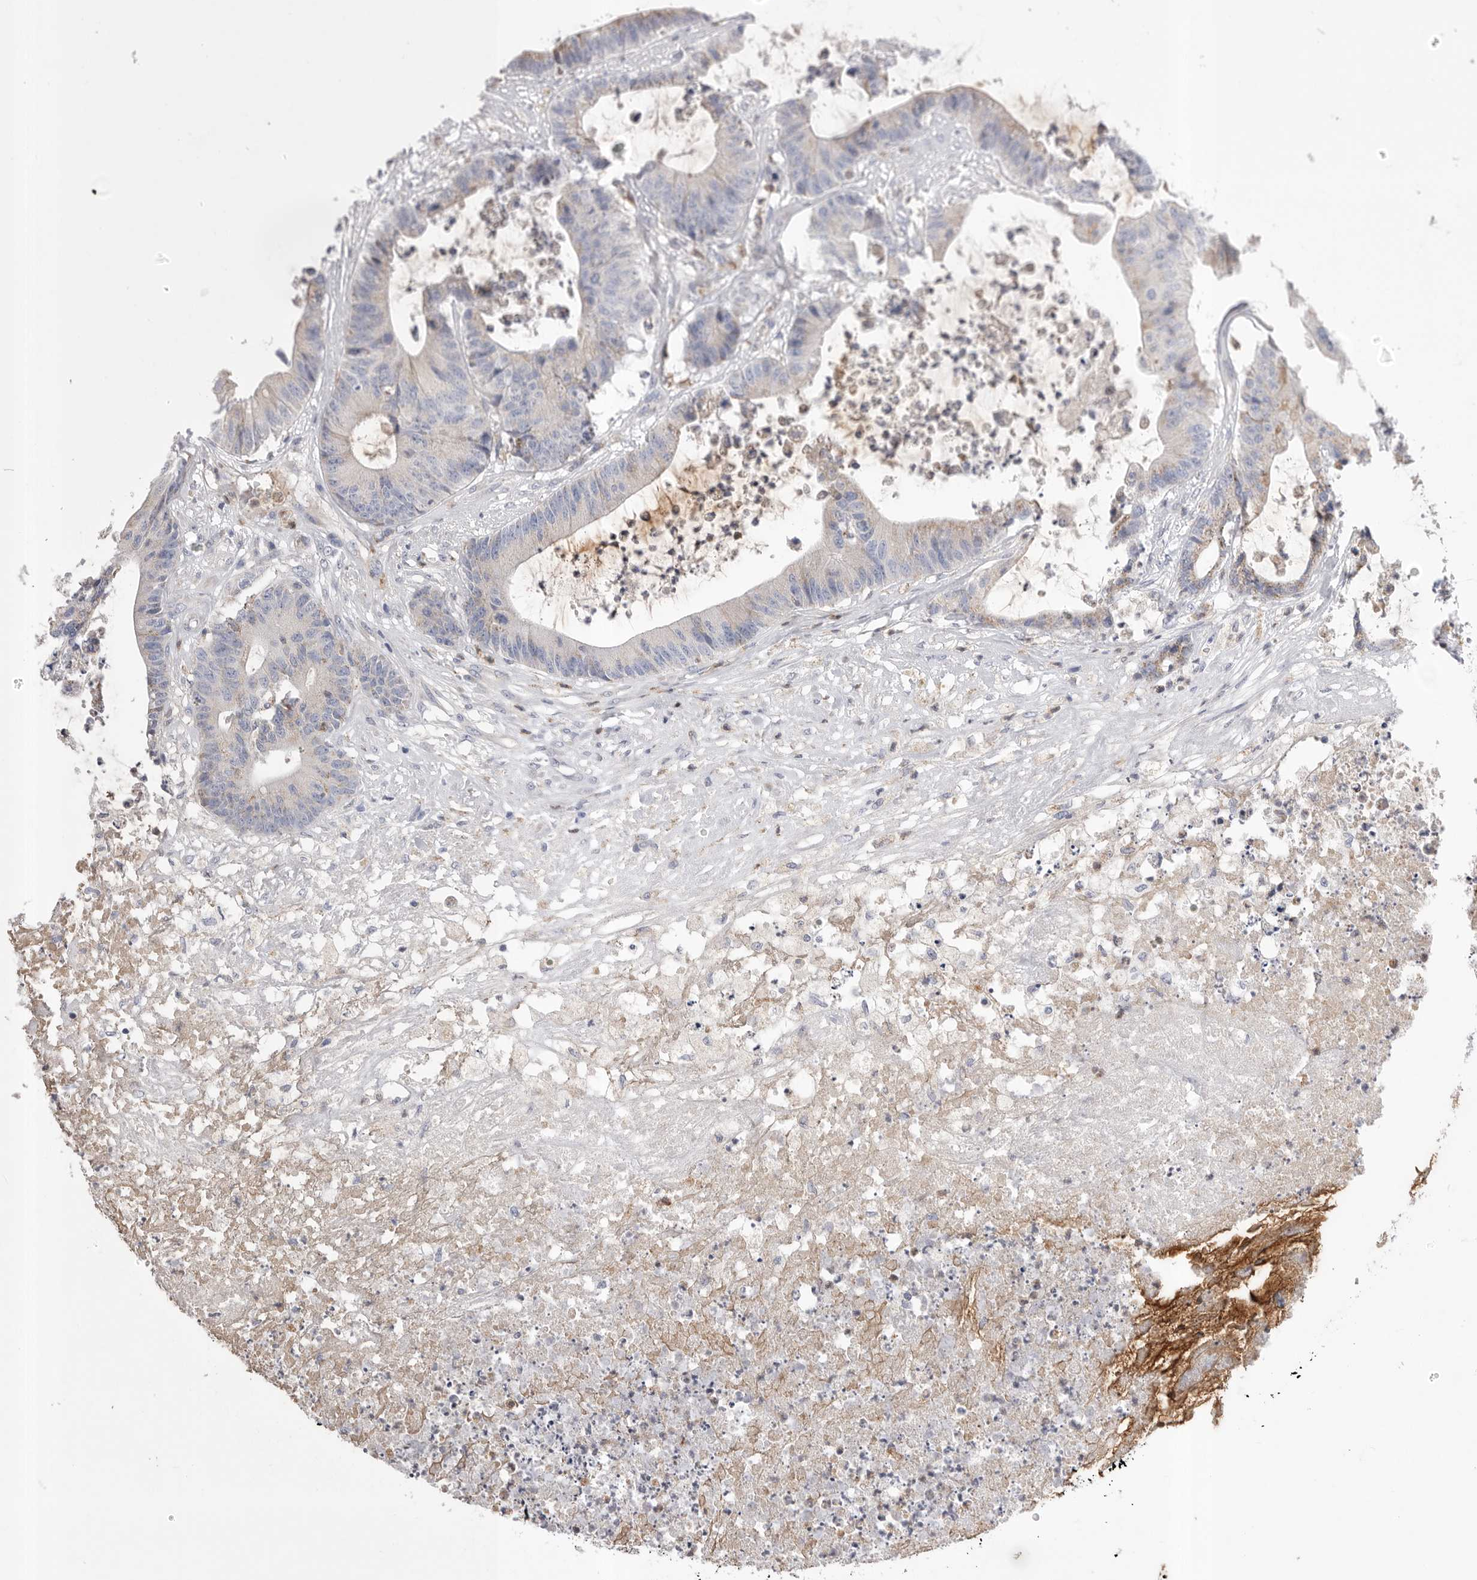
{"staining": {"intensity": "weak", "quantity": "<25%", "location": "cytoplasmic/membranous"}, "tissue": "colorectal cancer", "cell_type": "Tumor cells", "image_type": "cancer", "snomed": [{"axis": "morphology", "description": "Adenocarcinoma, NOS"}, {"axis": "topography", "description": "Colon"}], "caption": "The micrograph shows no significant staining in tumor cells of colorectal cancer (adenocarcinoma). (Immunohistochemistry (ihc), brightfield microscopy, high magnification).", "gene": "CCDC126", "patient": {"sex": "female", "age": 84}}